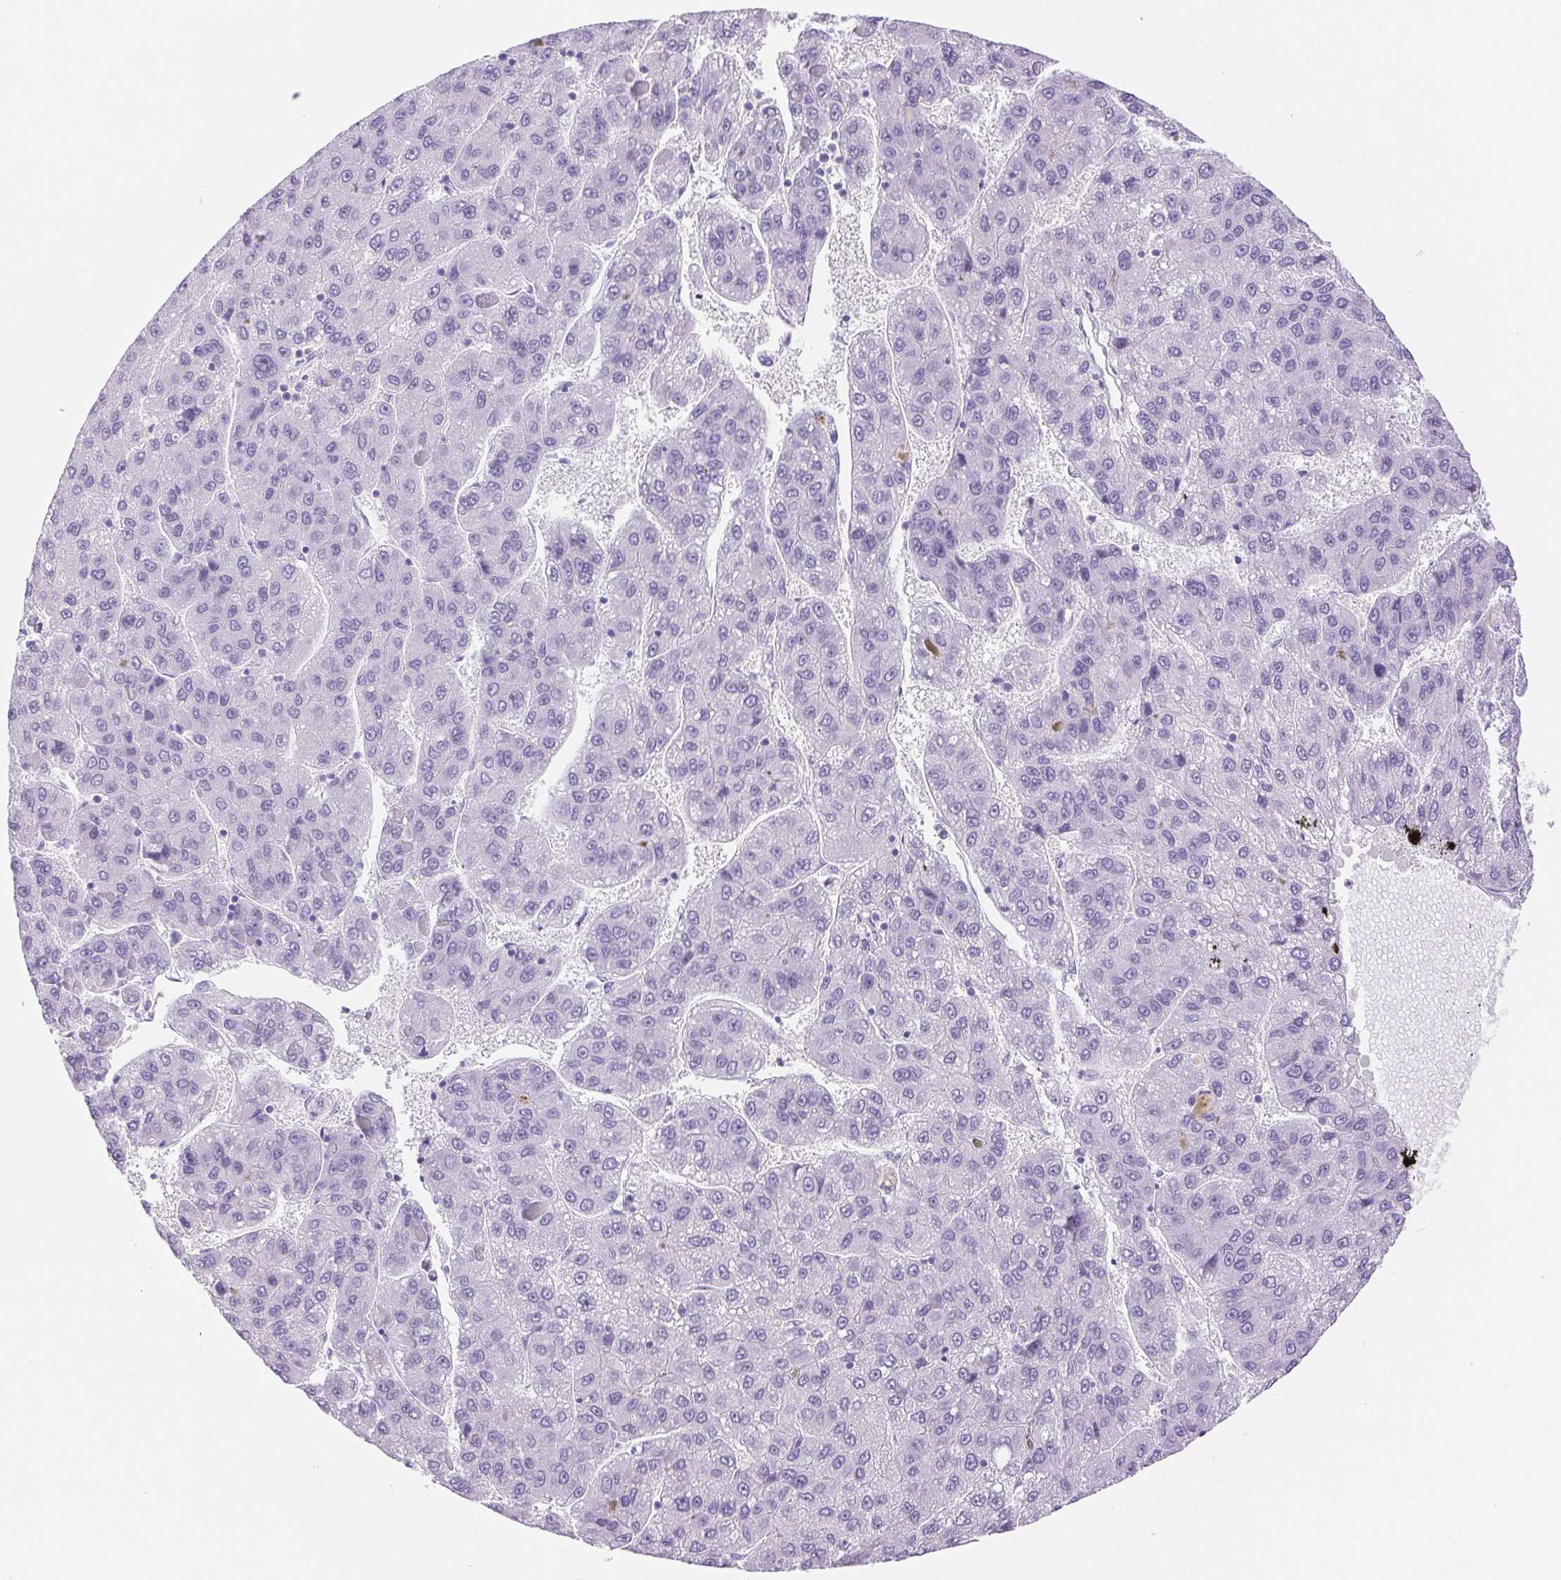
{"staining": {"intensity": "negative", "quantity": "none", "location": "none"}, "tissue": "liver cancer", "cell_type": "Tumor cells", "image_type": "cancer", "snomed": [{"axis": "morphology", "description": "Carcinoma, Hepatocellular, NOS"}, {"axis": "topography", "description": "Liver"}], "caption": "An immunohistochemistry photomicrograph of liver cancer is shown. There is no staining in tumor cells of liver cancer.", "gene": "SERPINB3", "patient": {"sex": "female", "age": 82}}